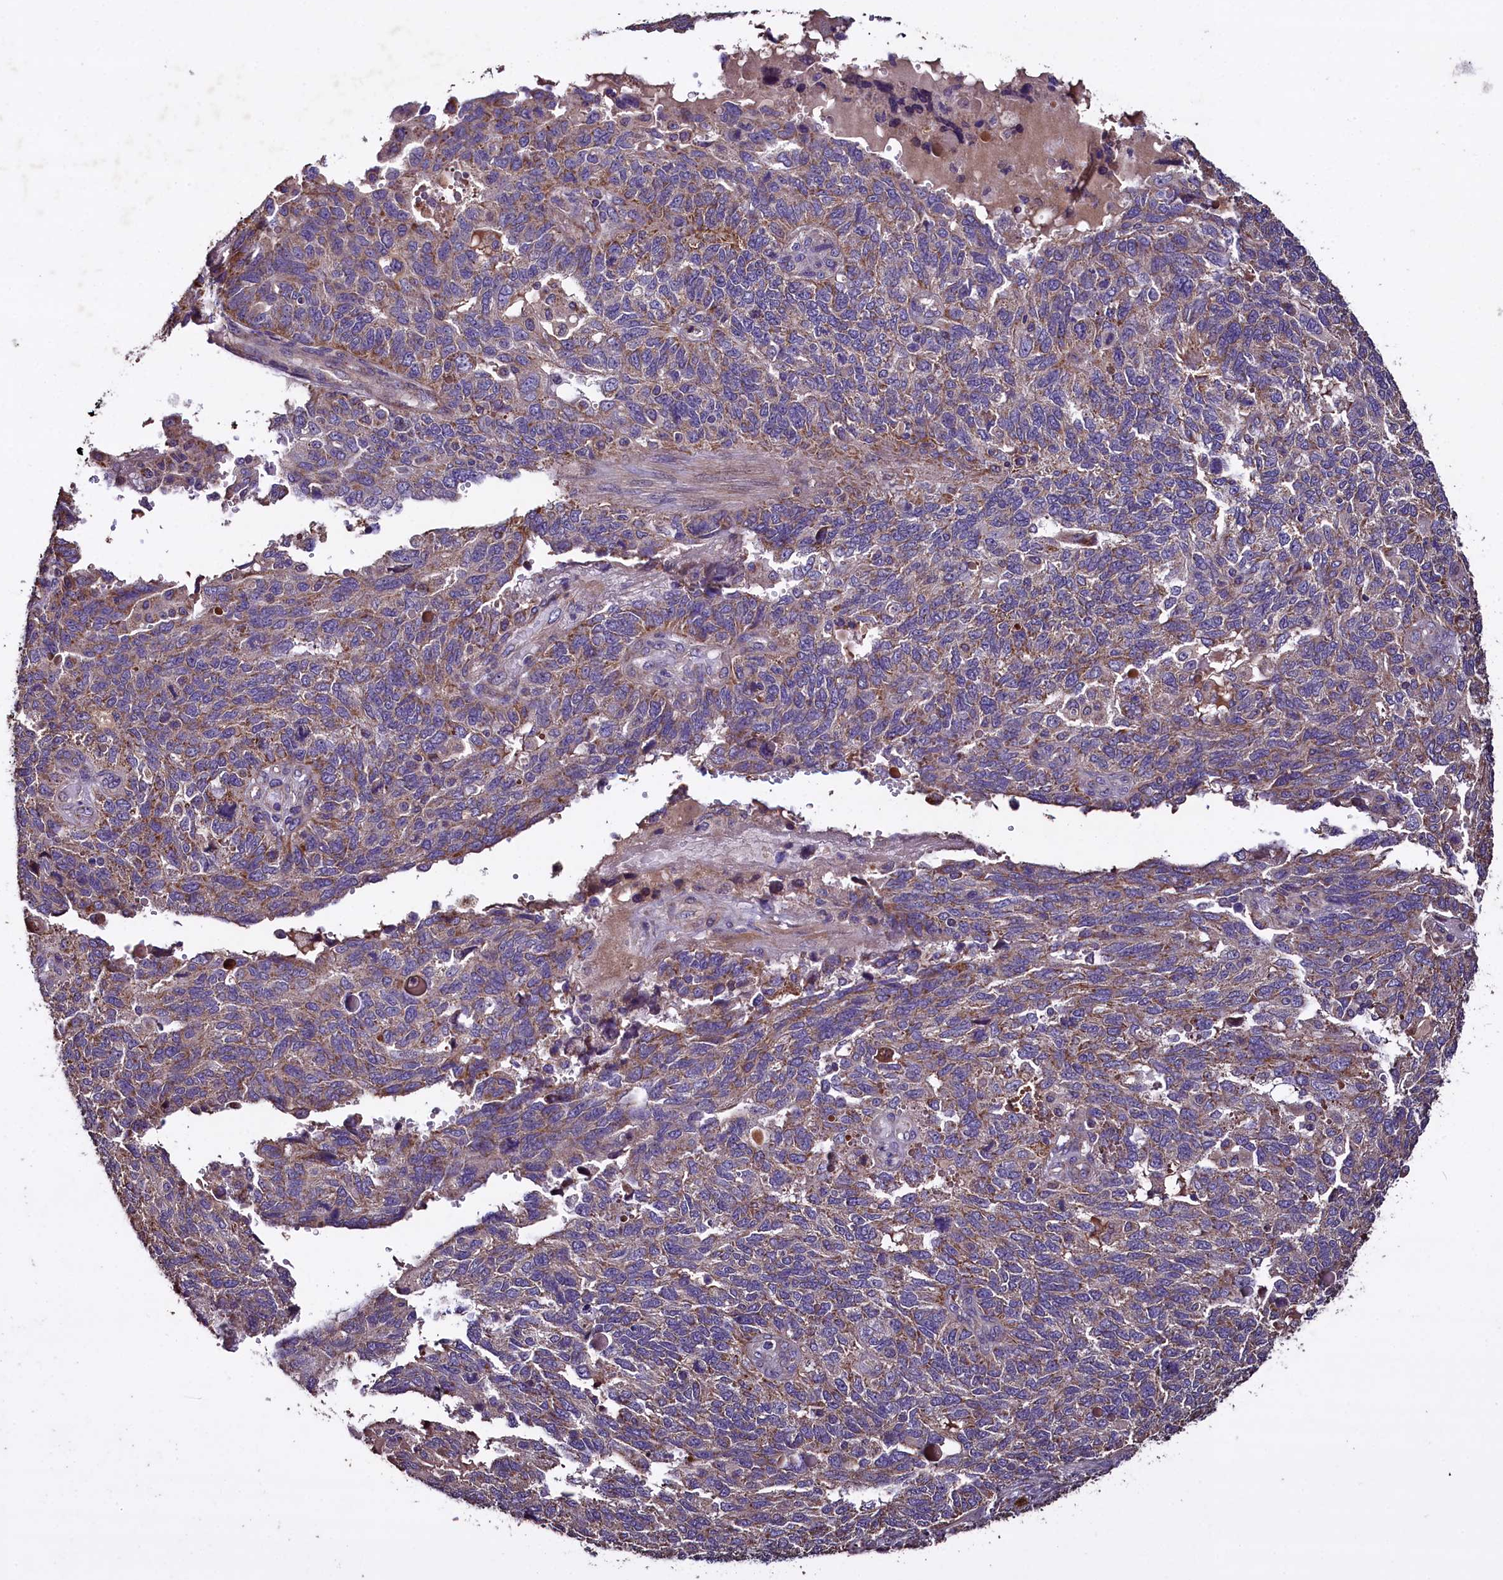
{"staining": {"intensity": "moderate", "quantity": "25%-75%", "location": "cytoplasmic/membranous"}, "tissue": "endometrial cancer", "cell_type": "Tumor cells", "image_type": "cancer", "snomed": [{"axis": "morphology", "description": "Adenocarcinoma, NOS"}, {"axis": "topography", "description": "Endometrium"}], "caption": "The image displays a brown stain indicating the presence of a protein in the cytoplasmic/membranous of tumor cells in adenocarcinoma (endometrial).", "gene": "COQ9", "patient": {"sex": "female", "age": 66}}